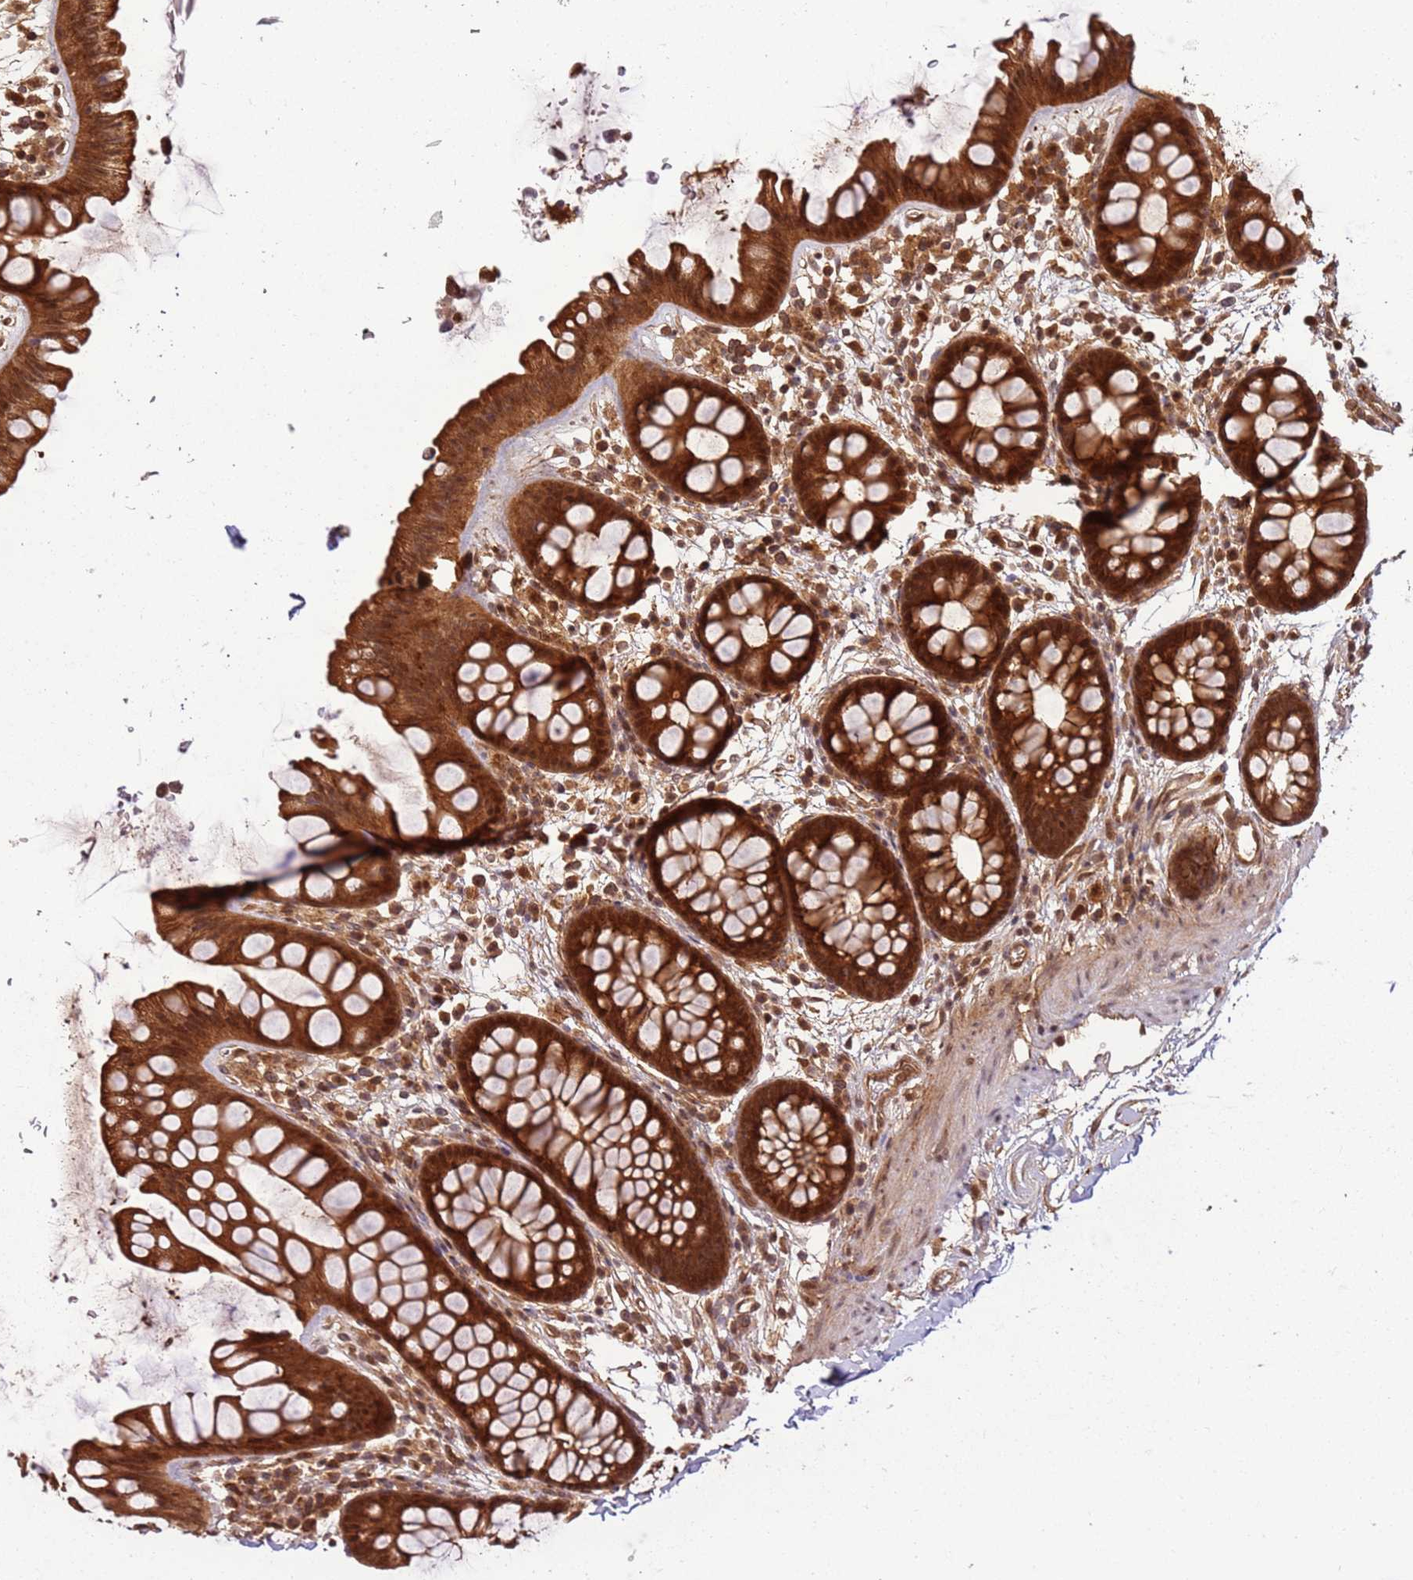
{"staining": {"intensity": "moderate", "quantity": ">75%", "location": "cytoplasmic/membranous,nuclear"}, "tissue": "colon", "cell_type": "Endothelial cells", "image_type": "normal", "snomed": [{"axis": "morphology", "description": "Normal tissue, NOS"}, {"axis": "topography", "description": "Colon"}], "caption": "Moderate cytoplasmic/membranous,nuclear staining for a protein is seen in about >75% of endothelial cells of normal colon using IHC.", "gene": "PGLS", "patient": {"sex": "female", "age": 62}}